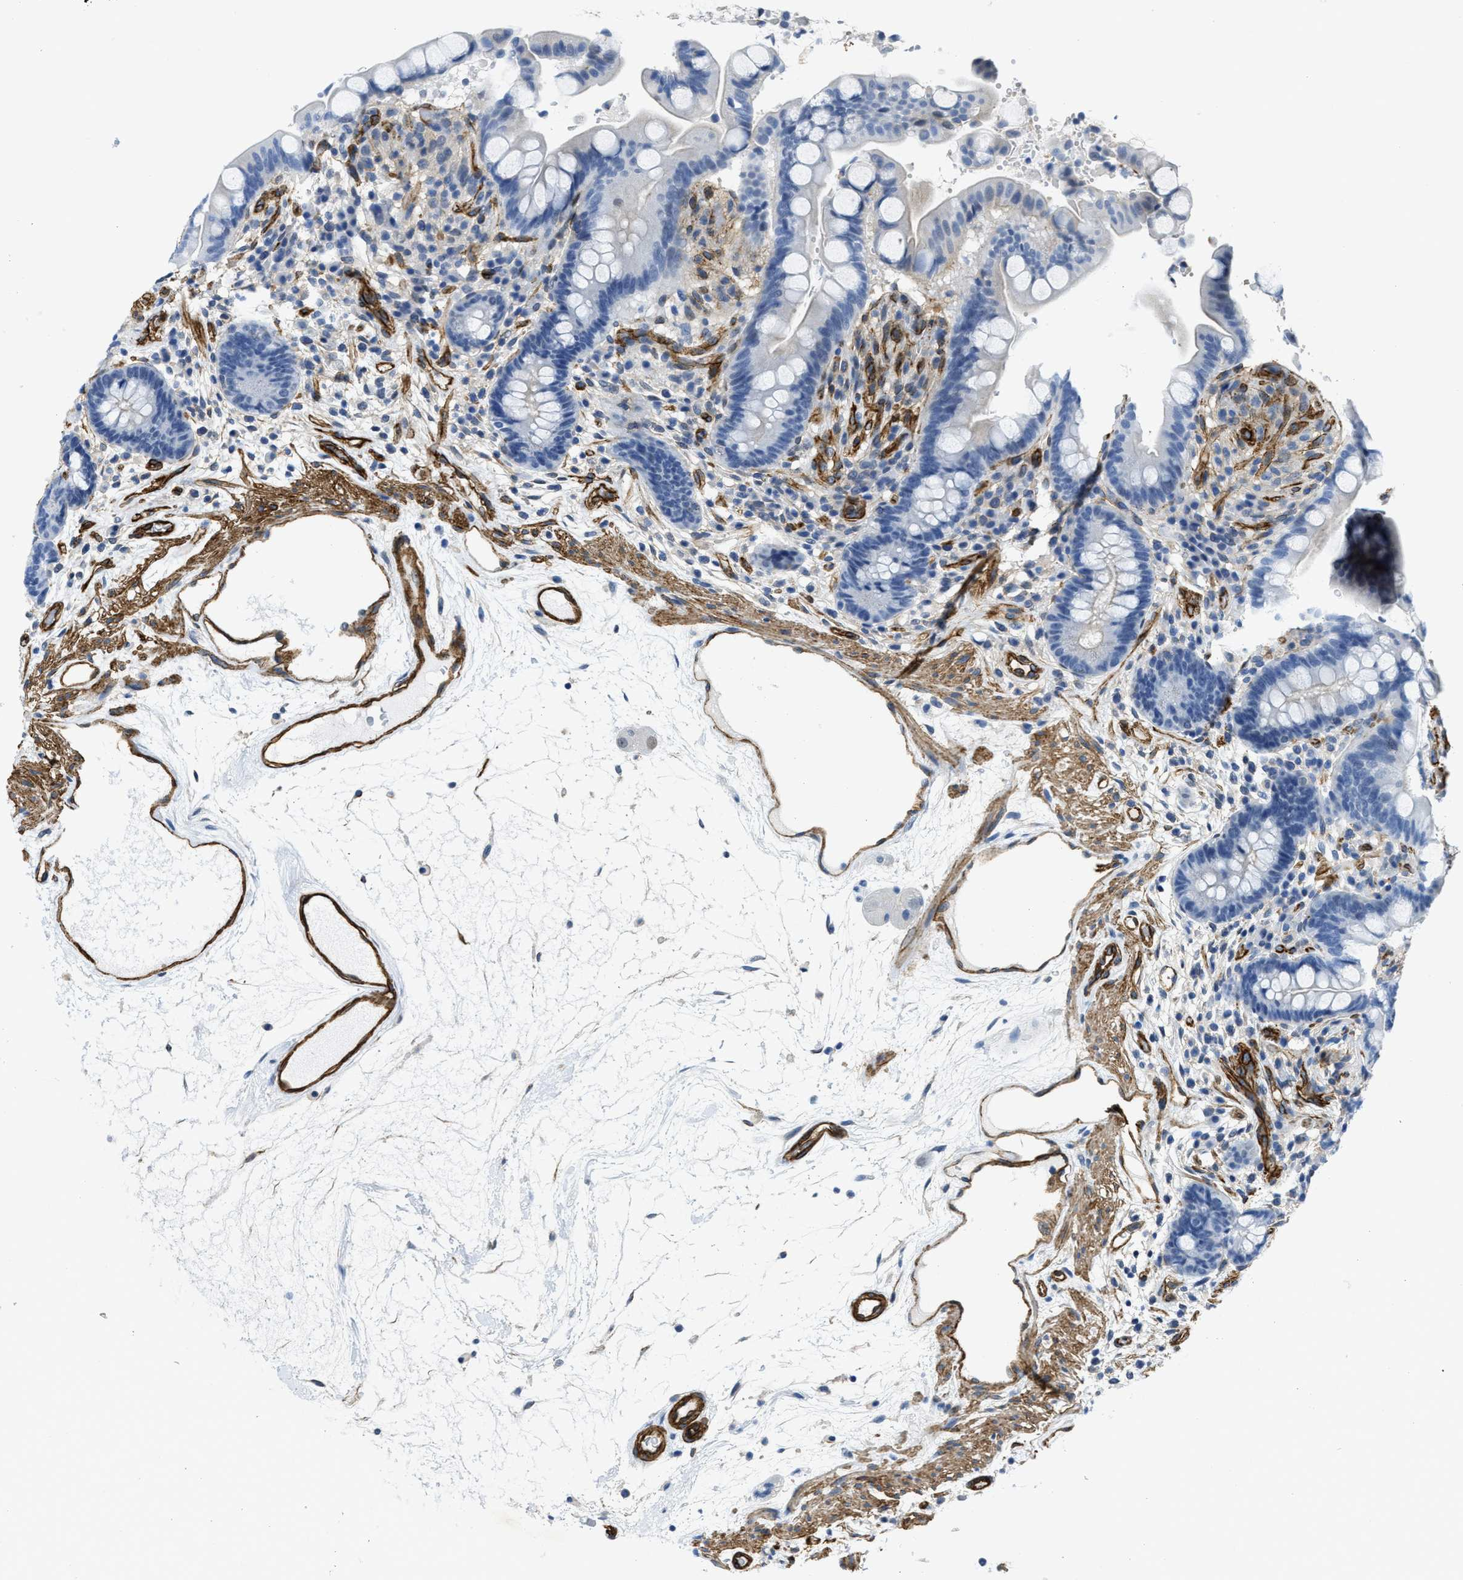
{"staining": {"intensity": "moderate", "quantity": ">75%", "location": "cytoplasmic/membranous"}, "tissue": "colon", "cell_type": "Endothelial cells", "image_type": "normal", "snomed": [{"axis": "morphology", "description": "Normal tissue, NOS"}, {"axis": "topography", "description": "Colon"}], "caption": "This is an image of immunohistochemistry (IHC) staining of benign colon, which shows moderate staining in the cytoplasmic/membranous of endothelial cells.", "gene": "NAB1", "patient": {"sex": "male", "age": 73}}